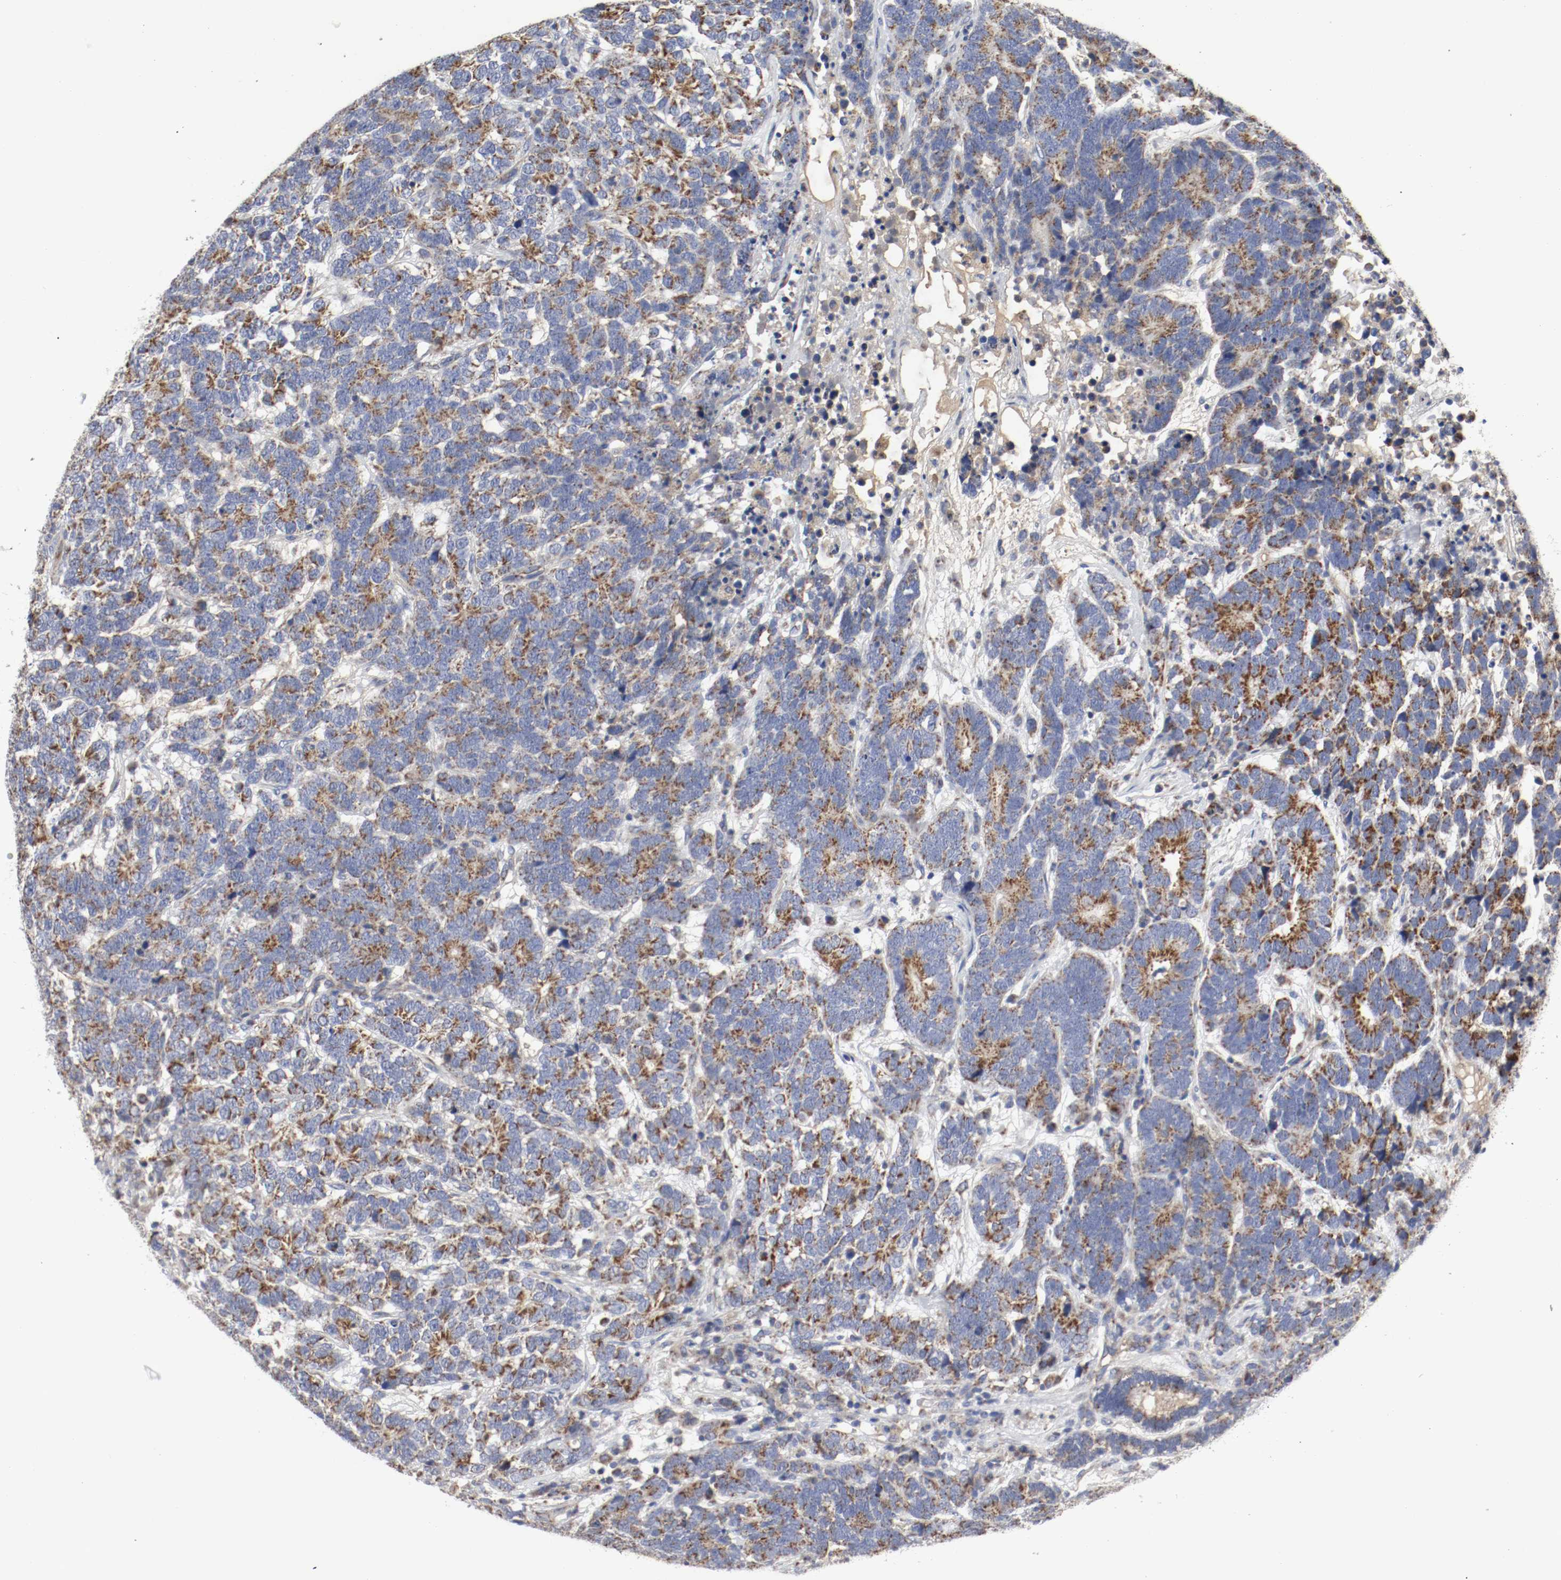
{"staining": {"intensity": "moderate", "quantity": ">75%", "location": "cytoplasmic/membranous"}, "tissue": "testis cancer", "cell_type": "Tumor cells", "image_type": "cancer", "snomed": [{"axis": "morphology", "description": "Carcinoma, Embryonal, NOS"}, {"axis": "topography", "description": "Testis"}], "caption": "The photomicrograph shows a brown stain indicating the presence of a protein in the cytoplasmic/membranous of tumor cells in testis cancer.", "gene": "AFG3L2", "patient": {"sex": "male", "age": 26}}